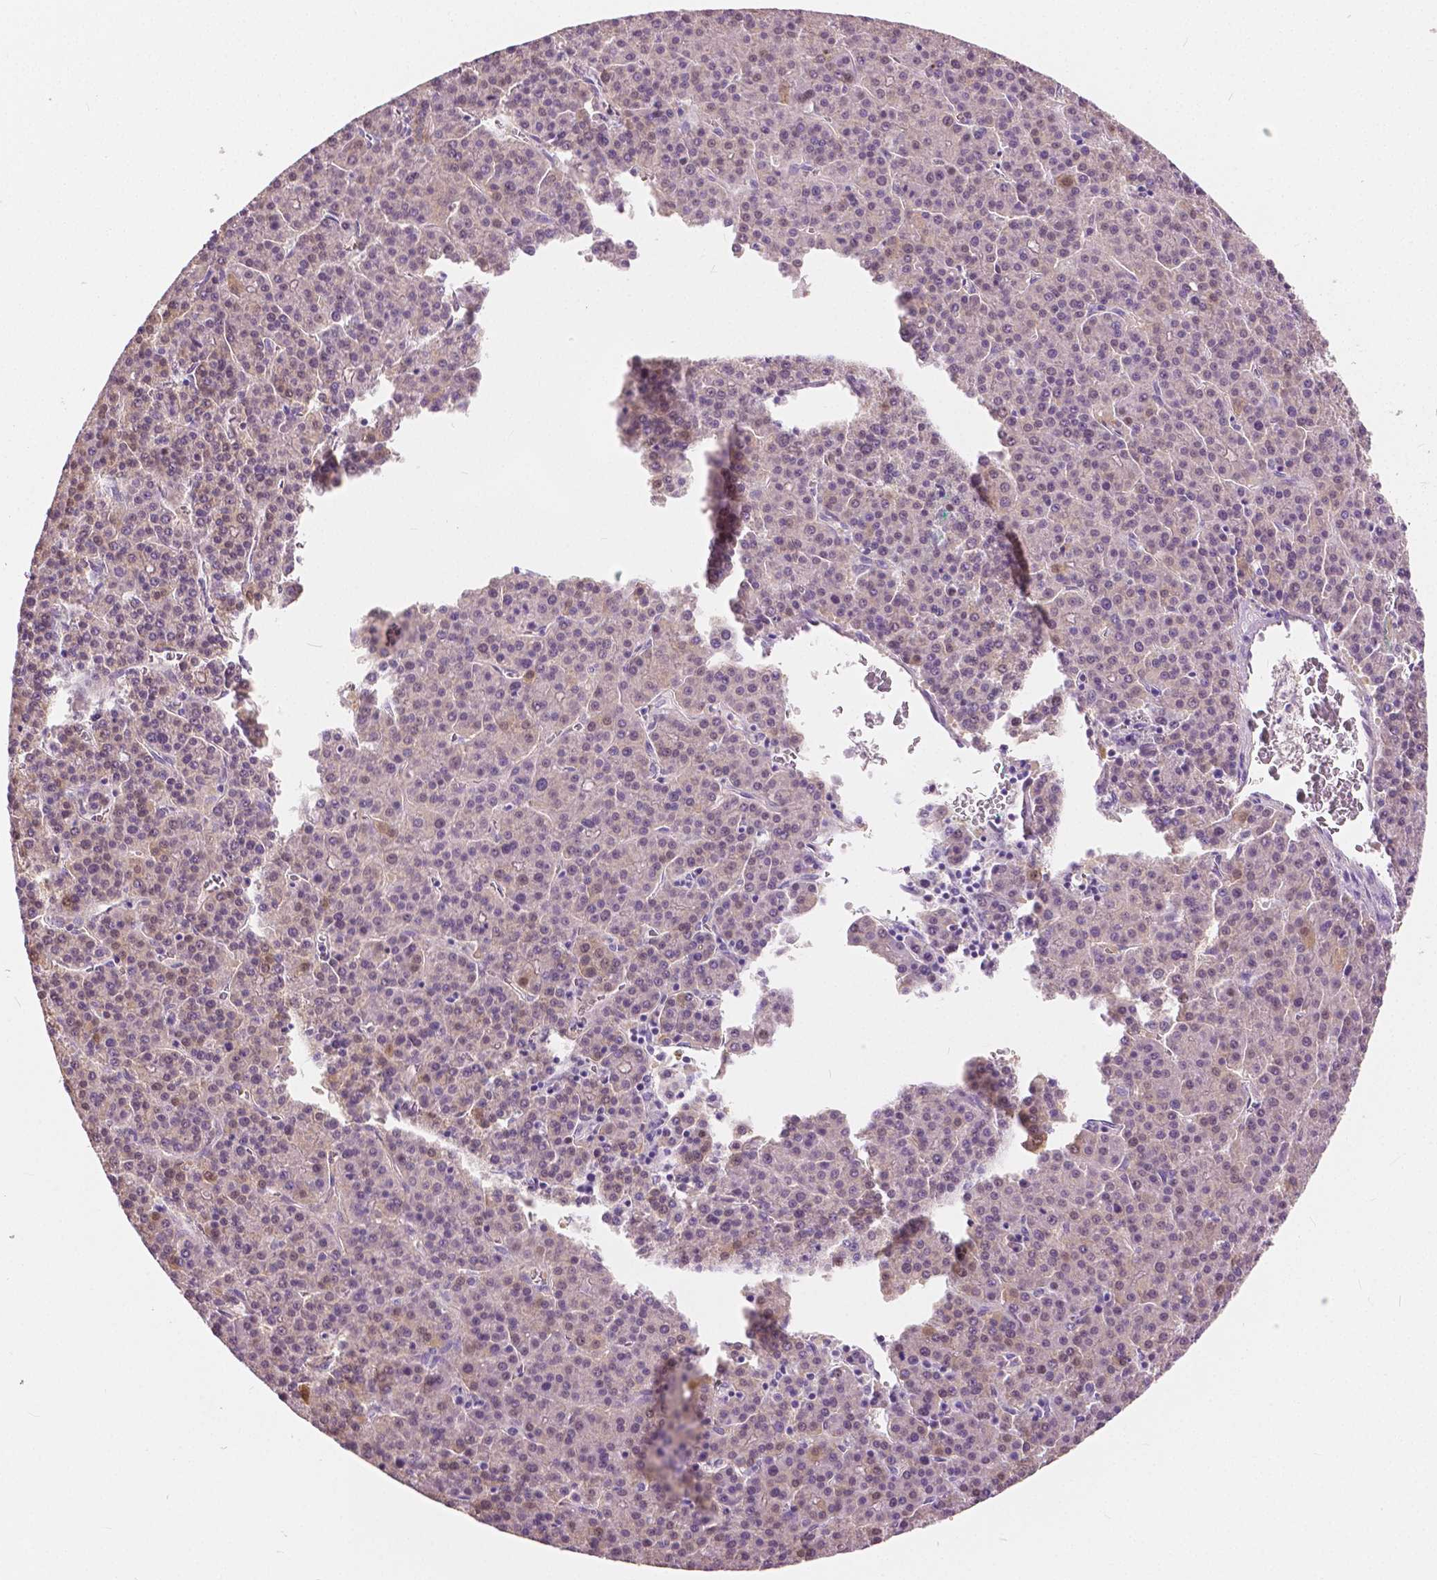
{"staining": {"intensity": "weak", "quantity": "<25%", "location": "nuclear"}, "tissue": "liver cancer", "cell_type": "Tumor cells", "image_type": "cancer", "snomed": [{"axis": "morphology", "description": "Carcinoma, Hepatocellular, NOS"}, {"axis": "topography", "description": "Liver"}], "caption": "Liver hepatocellular carcinoma stained for a protein using immunohistochemistry (IHC) reveals no positivity tumor cells.", "gene": "TKFC", "patient": {"sex": "female", "age": 58}}